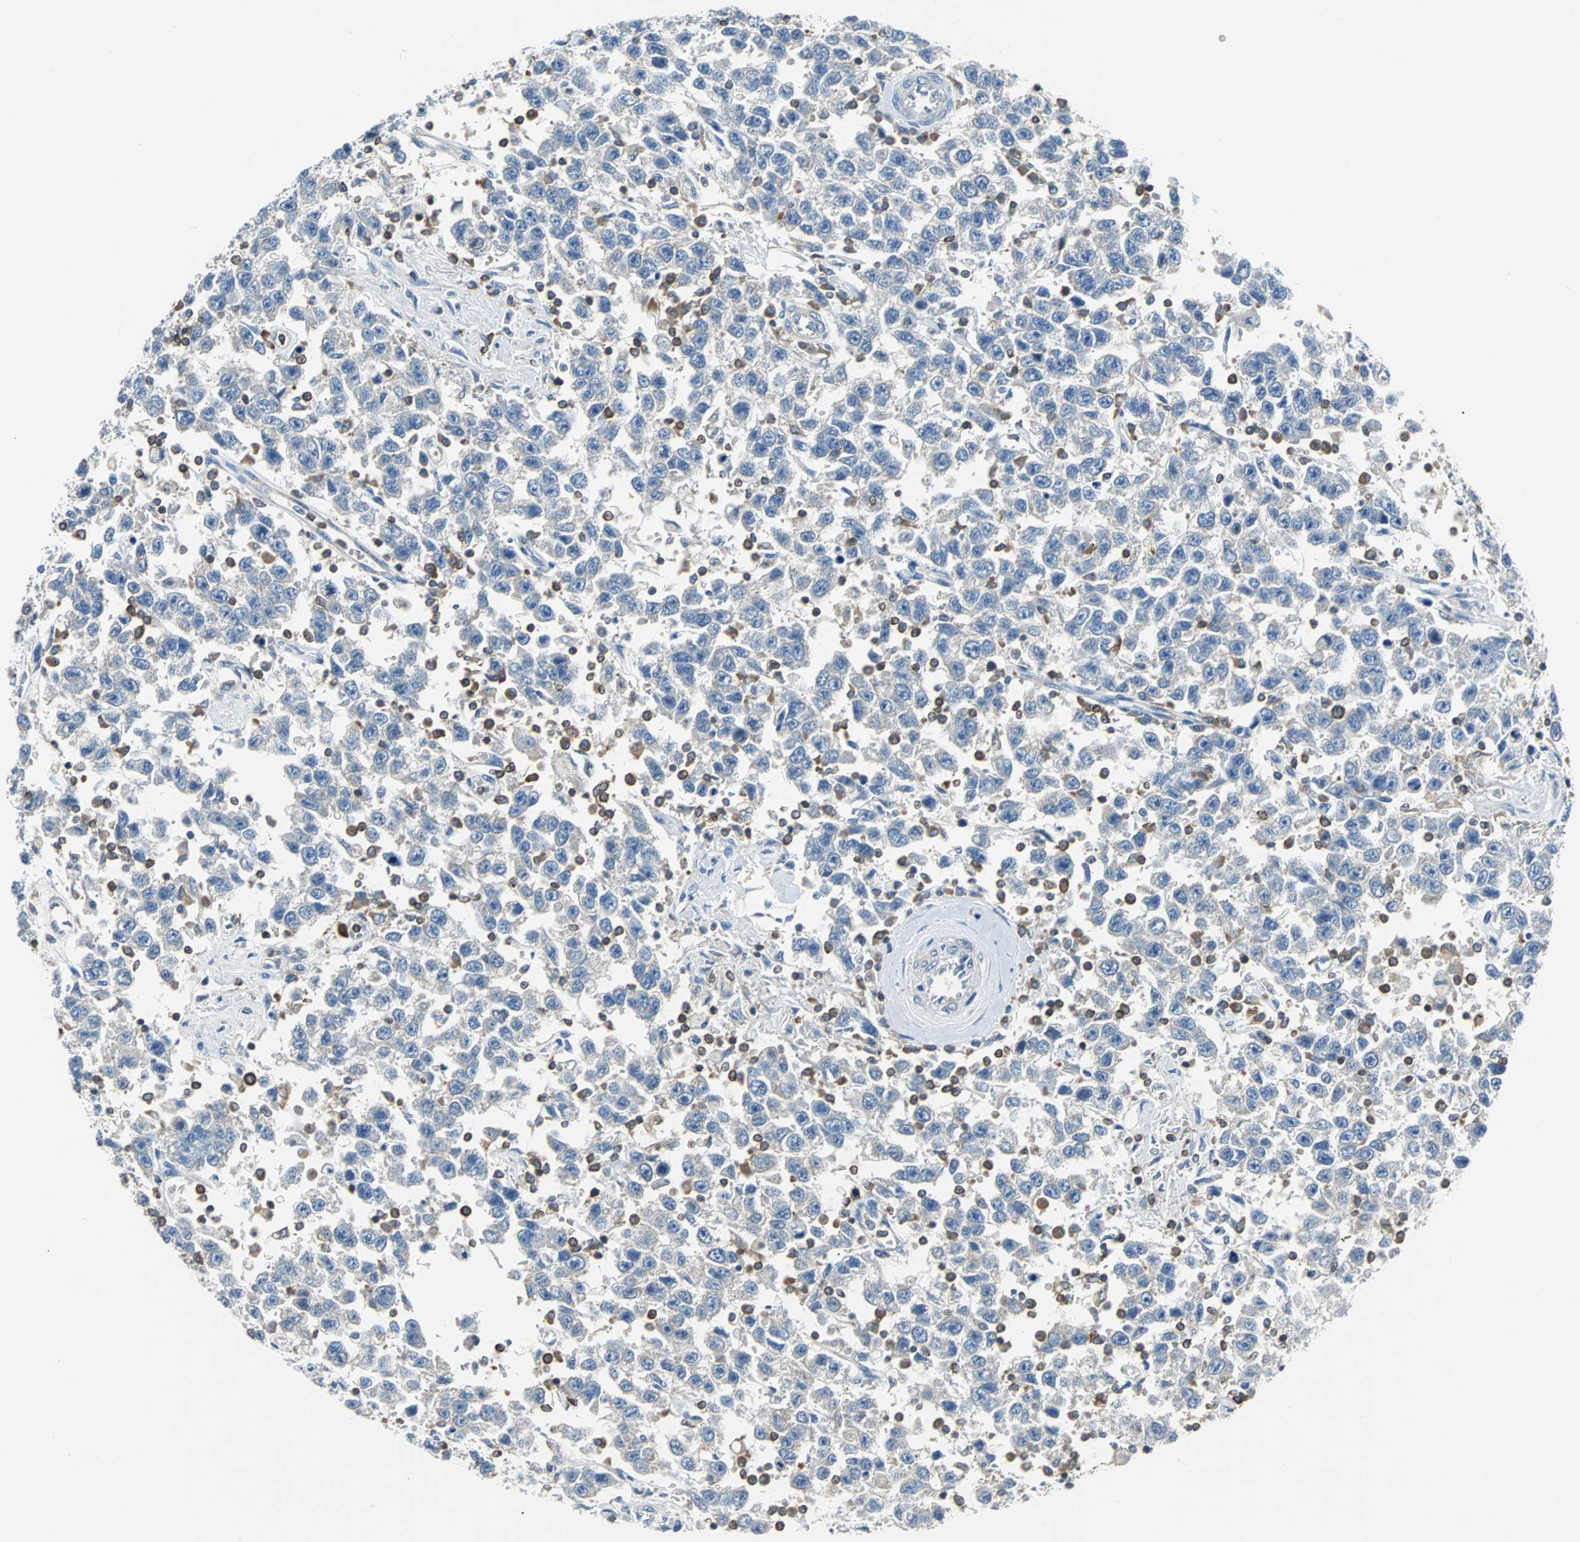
{"staining": {"intensity": "negative", "quantity": "none", "location": "none"}, "tissue": "testis cancer", "cell_type": "Tumor cells", "image_type": "cancer", "snomed": [{"axis": "morphology", "description": "Seminoma, NOS"}, {"axis": "topography", "description": "Testis"}], "caption": "Human testis cancer (seminoma) stained for a protein using immunohistochemistry (IHC) exhibits no expression in tumor cells.", "gene": "TSC22D4", "patient": {"sex": "male", "age": 41}}